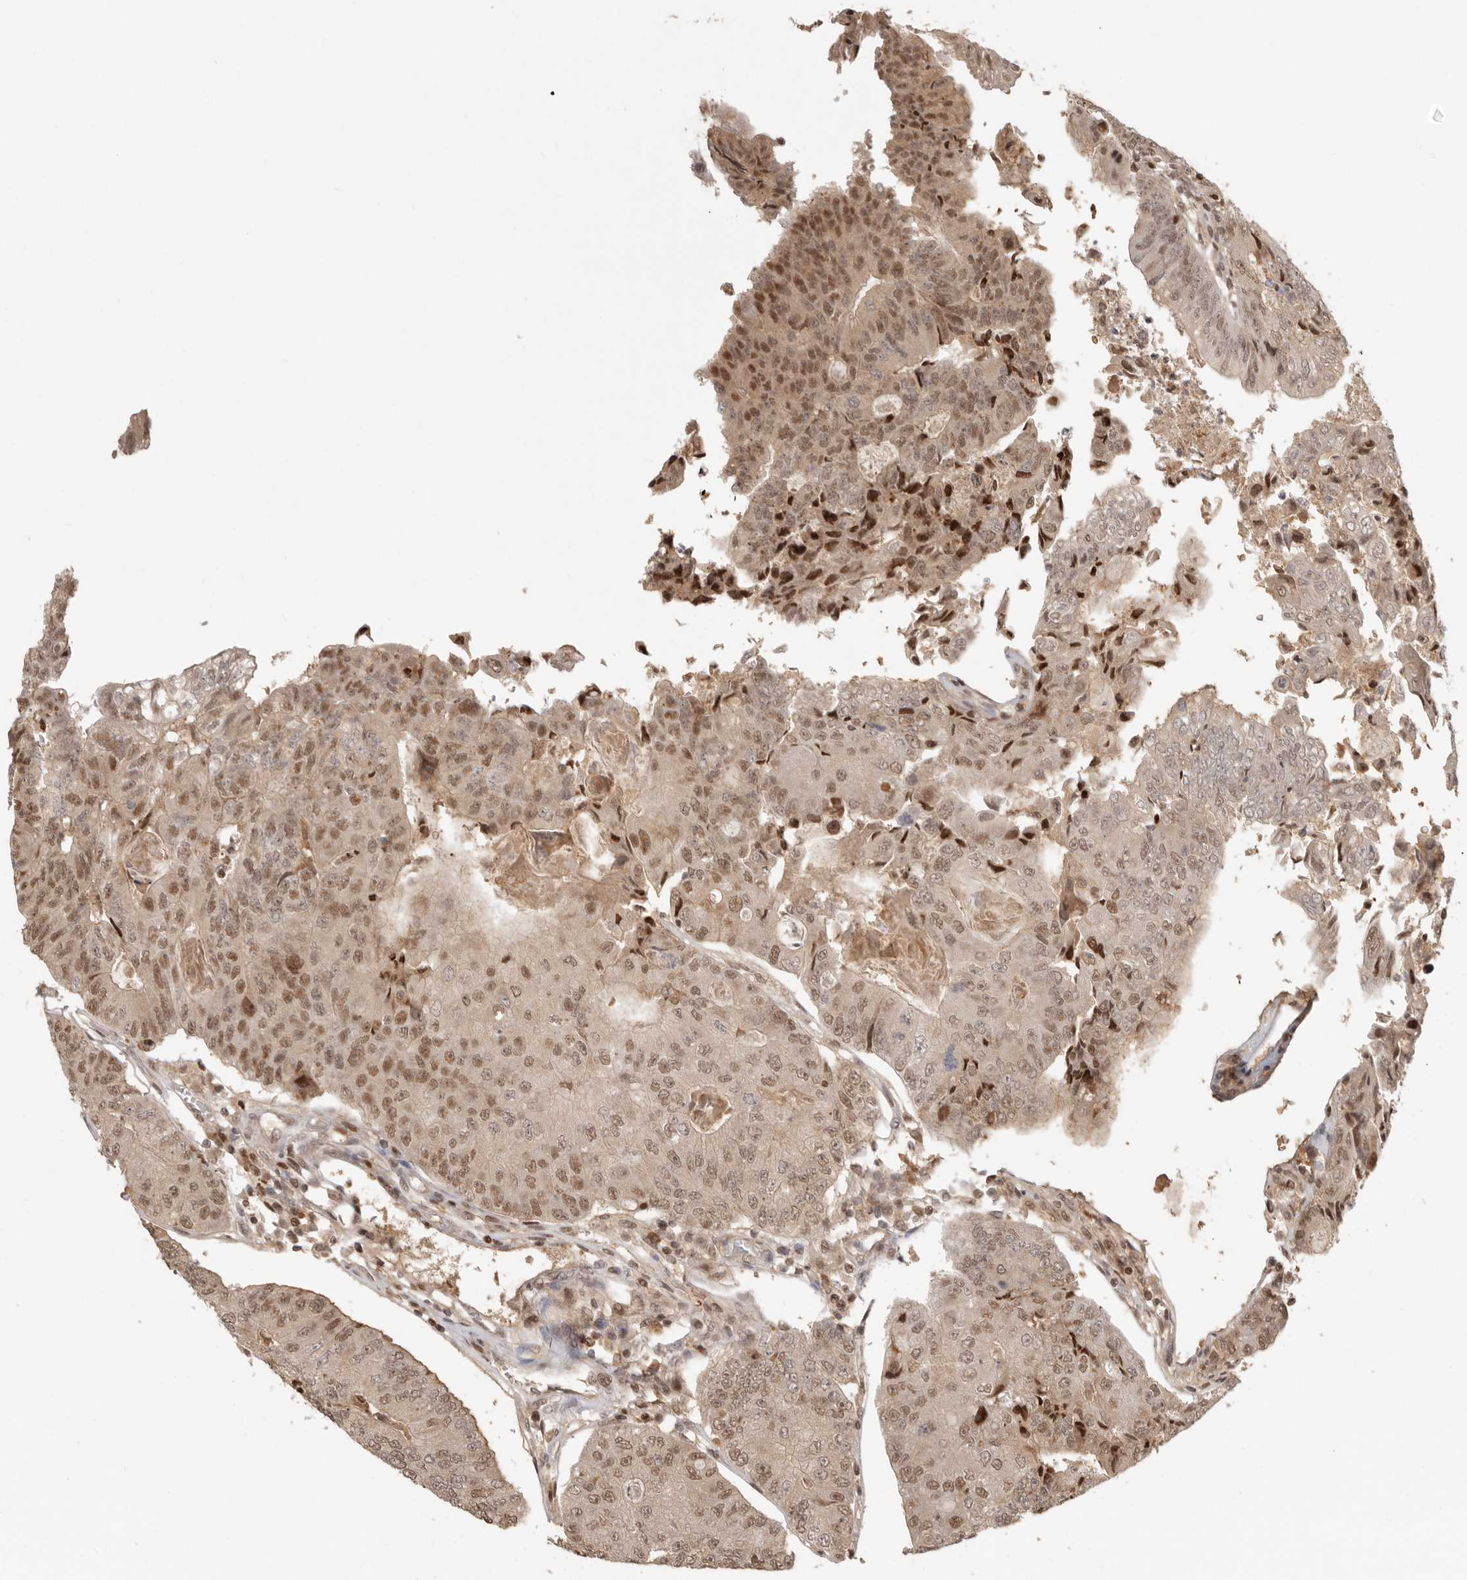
{"staining": {"intensity": "moderate", "quantity": ">75%", "location": "nuclear"}, "tissue": "colorectal cancer", "cell_type": "Tumor cells", "image_type": "cancer", "snomed": [{"axis": "morphology", "description": "Adenocarcinoma, NOS"}, {"axis": "topography", "description": "Colon"}], "caption": "Immunohistochemical staining of human adenocarcinoma (colorectal) displays medium levels of moderate nuclear staining in approximately >75% of tumor cells.", "gene": "PSMA5", "patient": {"sex": "female", "age": 67}}